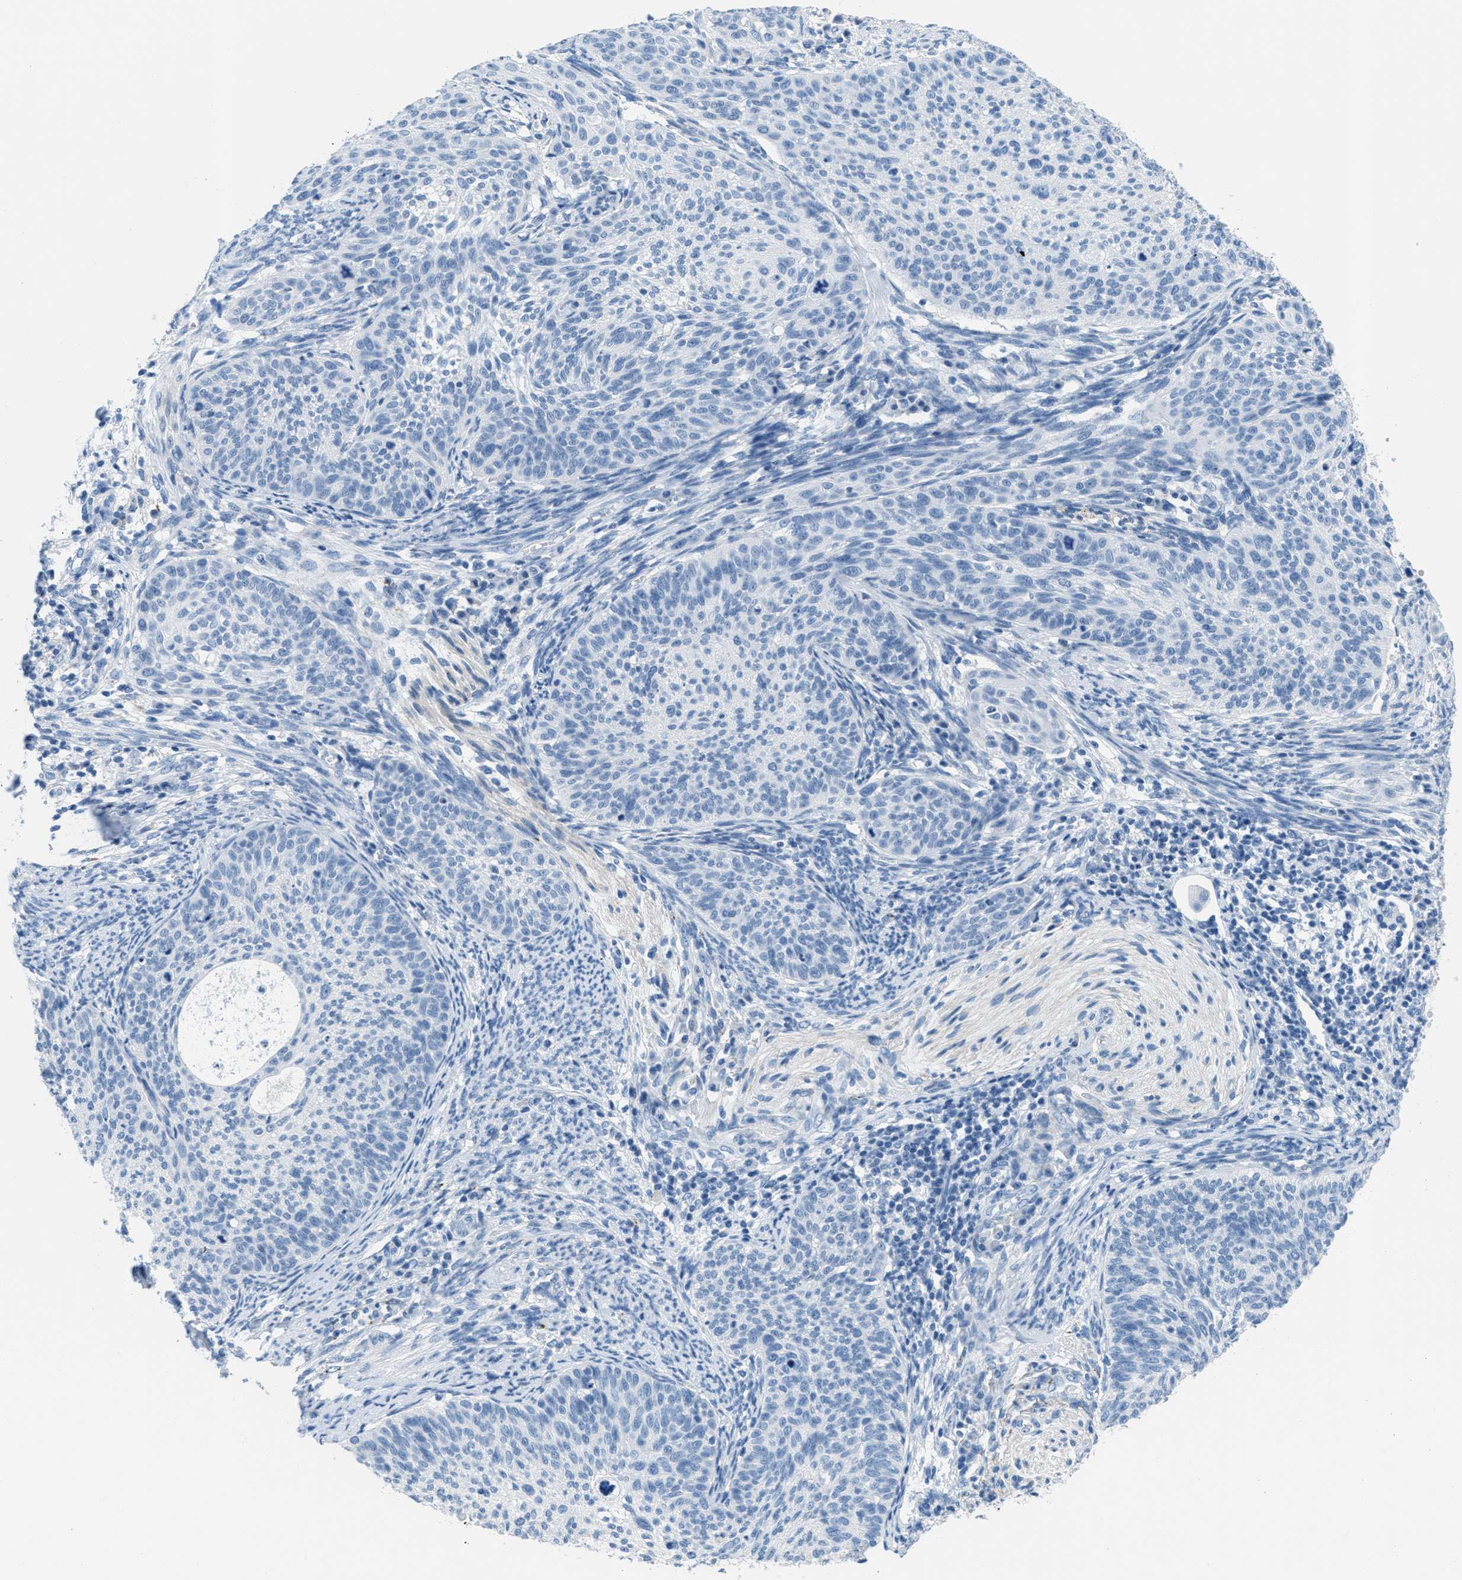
{"staining": {"intensity": "negative", "quantity": "none", "location": "none"}, "tissue": "cervical cancer", "cell_type": "Tumor cells", "image_type": "cancer", "snomed": [{"axis": "morphology", "description": "Squamous cell carcinoma, NOS"}, {"axis": "topography", "description": "Cervix"}], "caption": "Protein analysis of cervical cancer (squamous cell carcinoma) displays no significant staining in tumor cells.", "gene": "MGARP", "patient": {"sex": "female", "age": 70}}